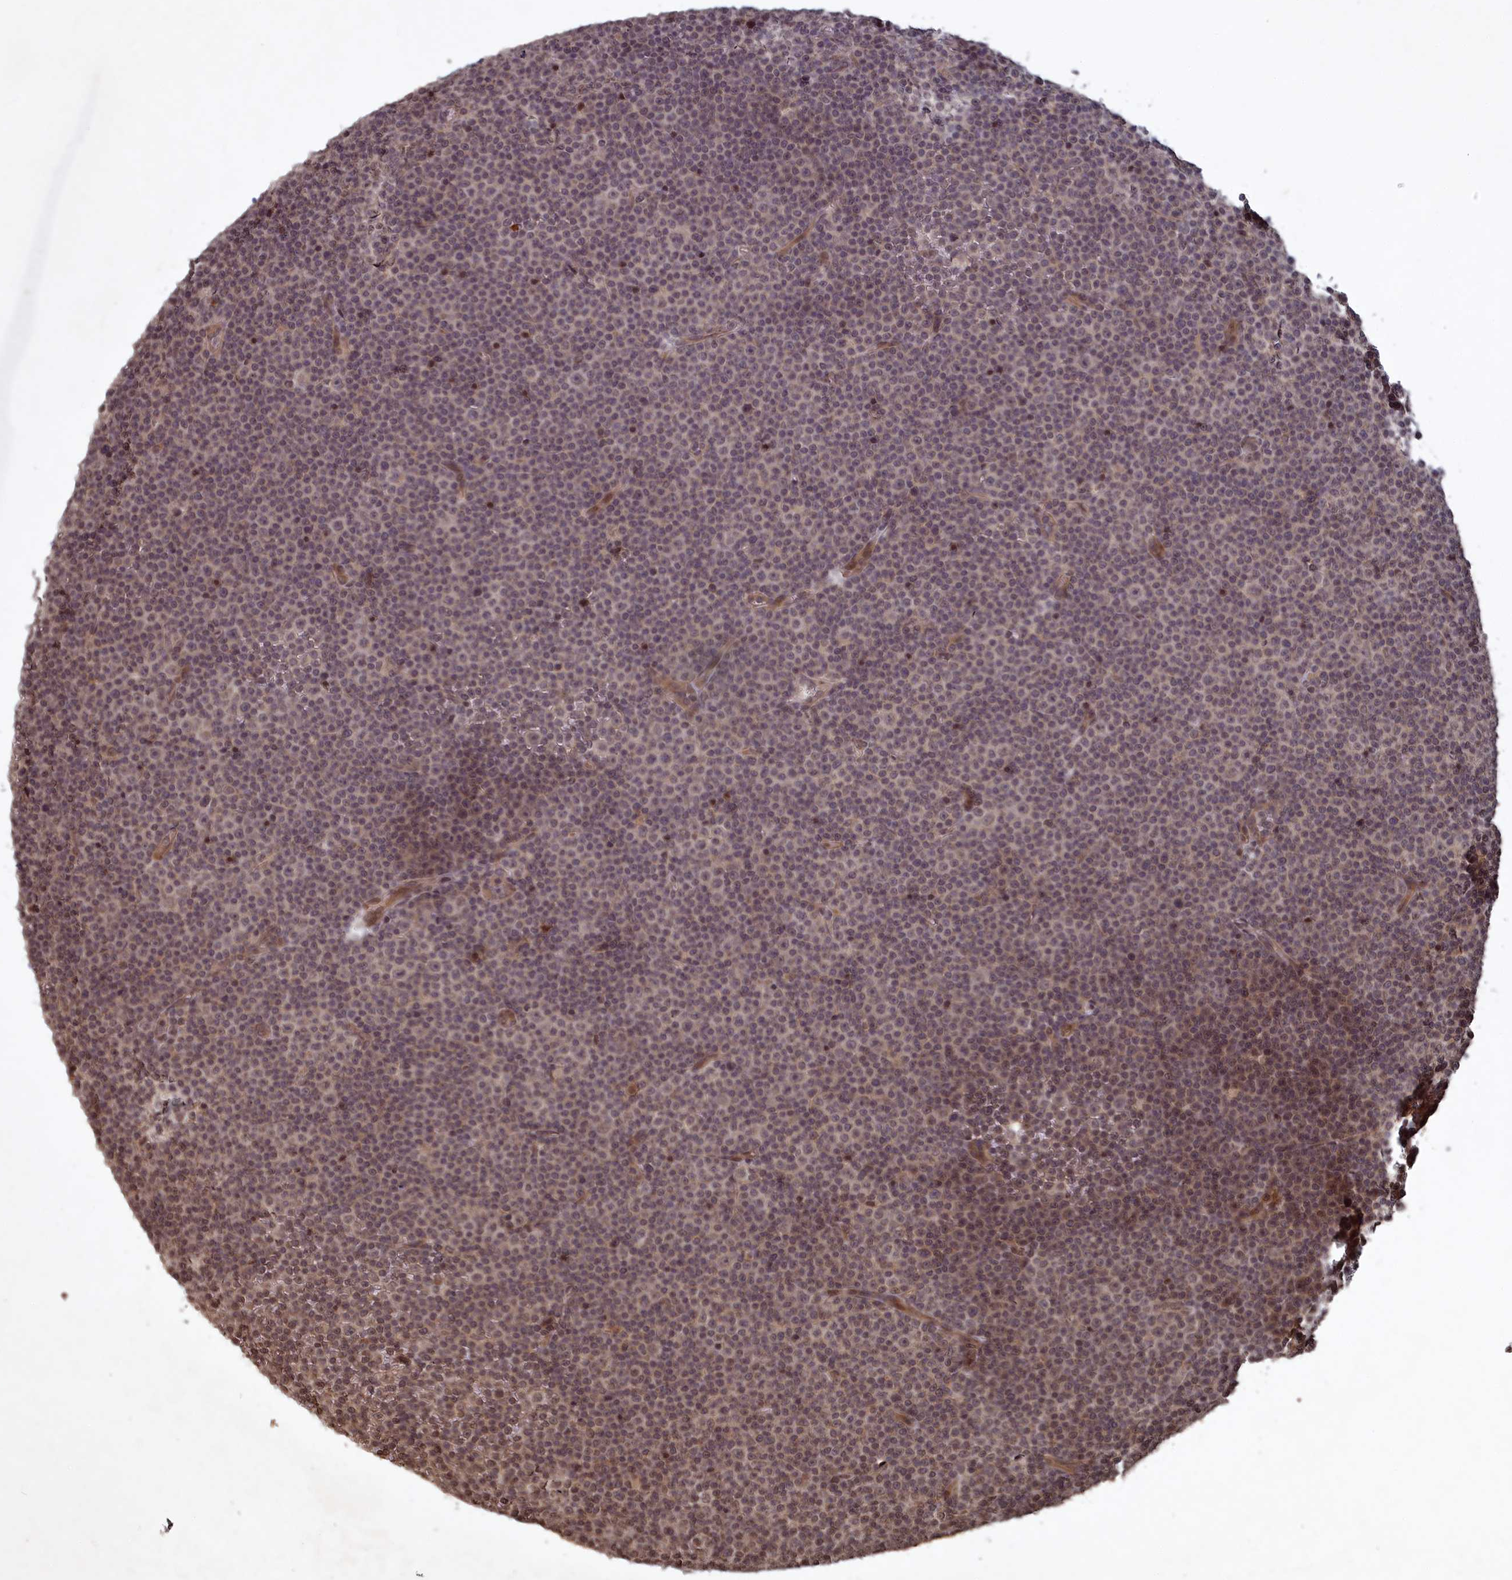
{"staining": {"intensity": "weak", "quantity": "25%-75%", "location": "nuclear"}, "tissue": "lymphoma", "cell_type": "Tumor cells", "image_type": "cancer", "snomed": [{"axis": "morphology", "description": "Malignant lymphoma, non-Hodgkin's type, Low grade"}, {"axis": "topography", "description": "Lymph node"}], "caption": "Approximately 25%-75% of tumor cells in human lymphoma reveal weak nuclear protein expression as visualized by brown immunohistochemical staining.", "gene": "SRMS", "patient": {"sex": "female", "age": 67}}